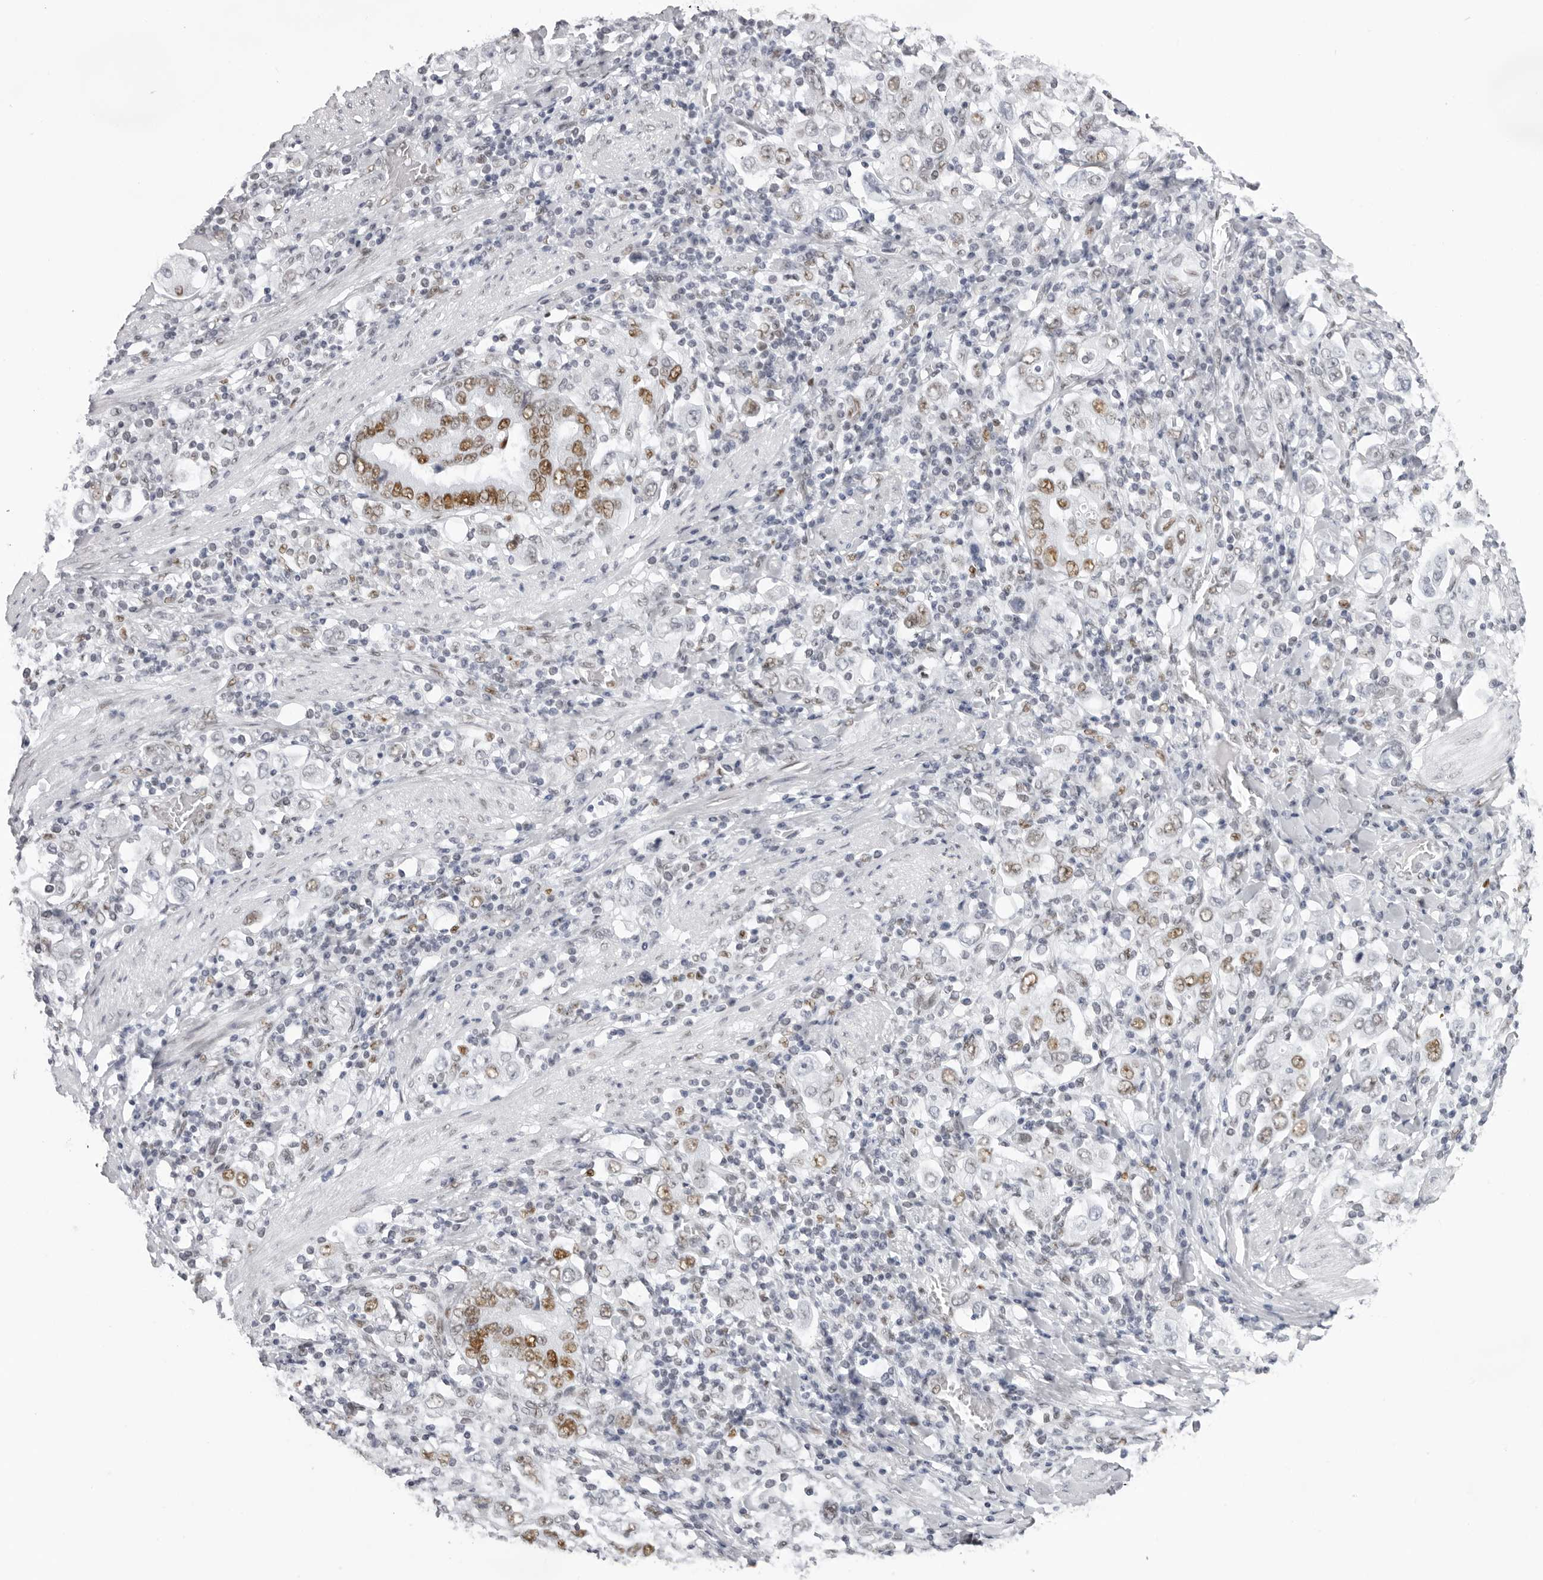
{"staining": {"intensity": "moderate", "quantity": "25%-75%", "location": "nuclear"}, "tissue": "stomach cancer", "cell_type": "Tumor cells", "image_type": "cancer", "snomed": [{"axis": "morphology", "description": "Adenocarcinoma, NOS"}, {"axis": "topography", "description": "Stomach, upper"}], "caption": "Immunohistochemistry micrograph of stomach adenocarcinoma stained for a protein (brown), which demonstrates medium levels of moderate nuclear staining in approximately 25%-75% of tumor cells.", "gene": "IRF2BP2", "patient": {"sex": "male", "age": 62}}